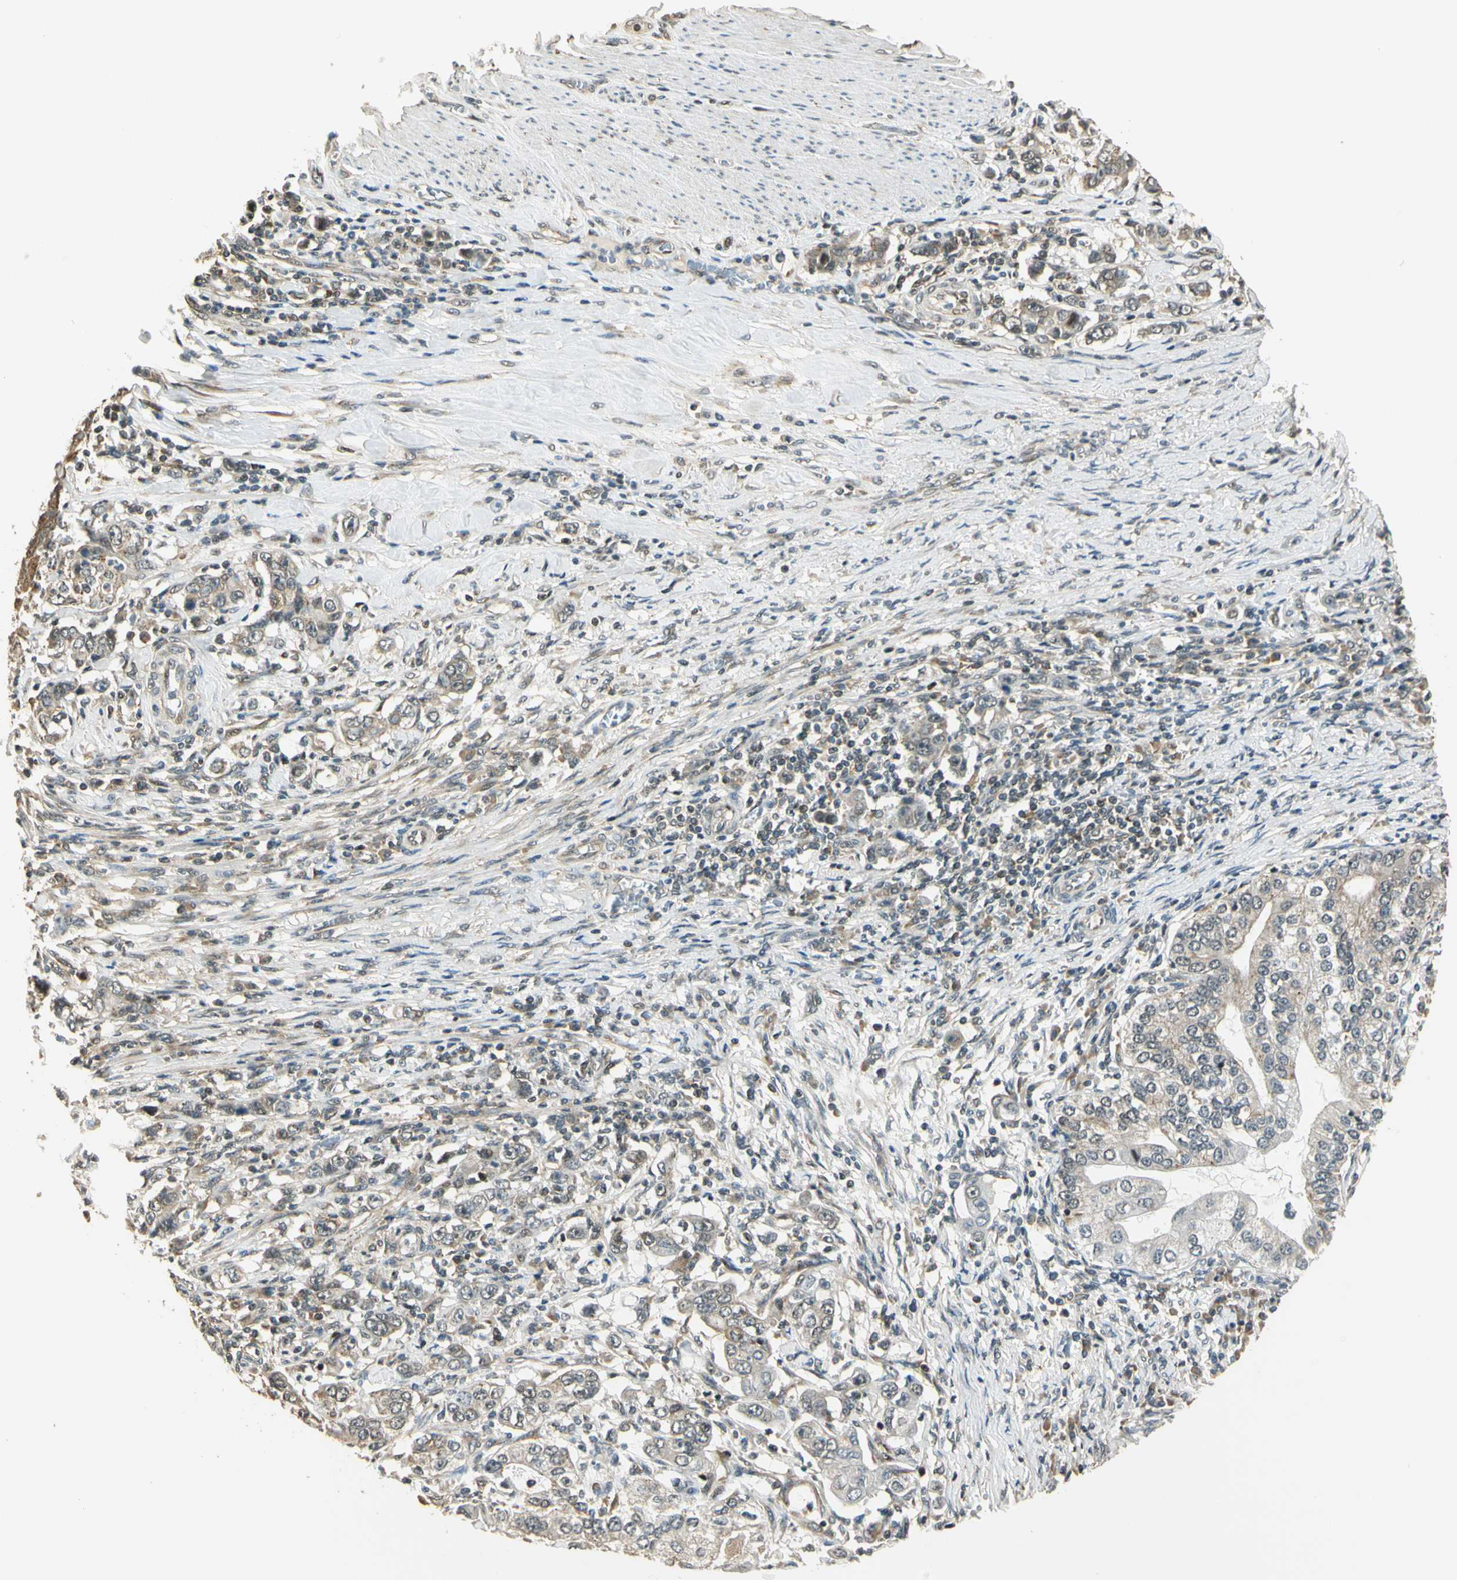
{"staining": {"intensity": "weak", "quantity": "<25%", "location": "cytoplasmic/membranous"}, "tissue": "stomach cancer", "cell_type": "Tumor cells", "image_type": "cancer", "snomed": [{"axis": "morphology", "description": "Adenocarcinoma, NOS"}, {"axis": "topography", "description": "Stomach, lower"}], "caption": "High power microscopy micrograph of an immunohistochemistry photomicrograph of adenocarcinoma (stomach), revealing no significant positivity in tumor cells.", "gene": "LAMTOR1", "patient": {"sex": "female", "age": 72}}